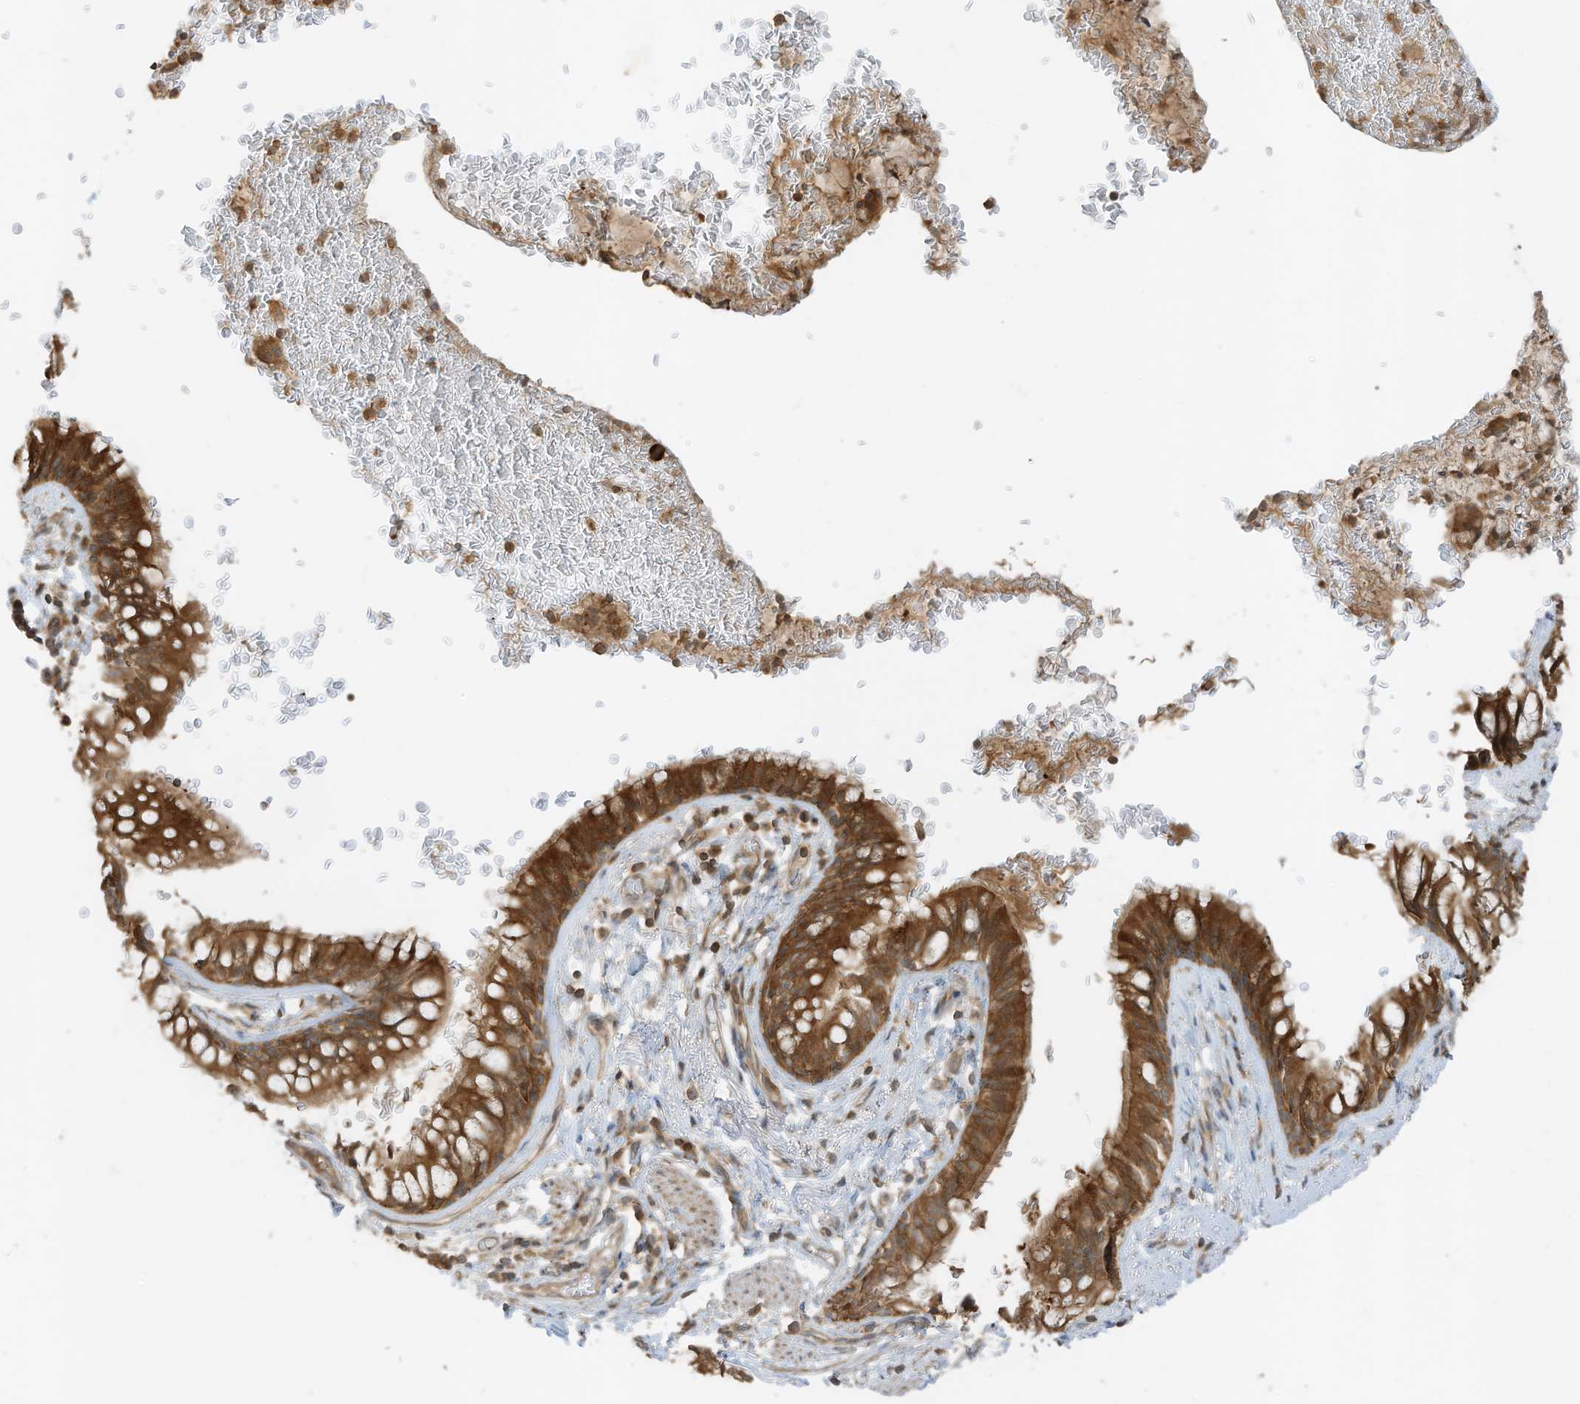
{"staining": {"intensity": "strong", "quantity": ">75%", "location": "cytoplasmic/membranous"}, "tissue": "bronchus", "cell_type": "Respiratory epithelial cells", "image_type": "normal", "snomed": [{"axis": "morphology", "description": "Normal tissue, NOS"}, {"axis": "topography", "description": "Cartilage tissue"}, {"axis": "topography", "description": "Bronchus"}], "caption": "IHC of unremarkable bronchus displays high levels of strong cytoplasmic/membranous staining in approximately >75% of respiratory epithelial cells.", "gene": "SLC25A12", "patient": {"sex": "female", "age": 36}}